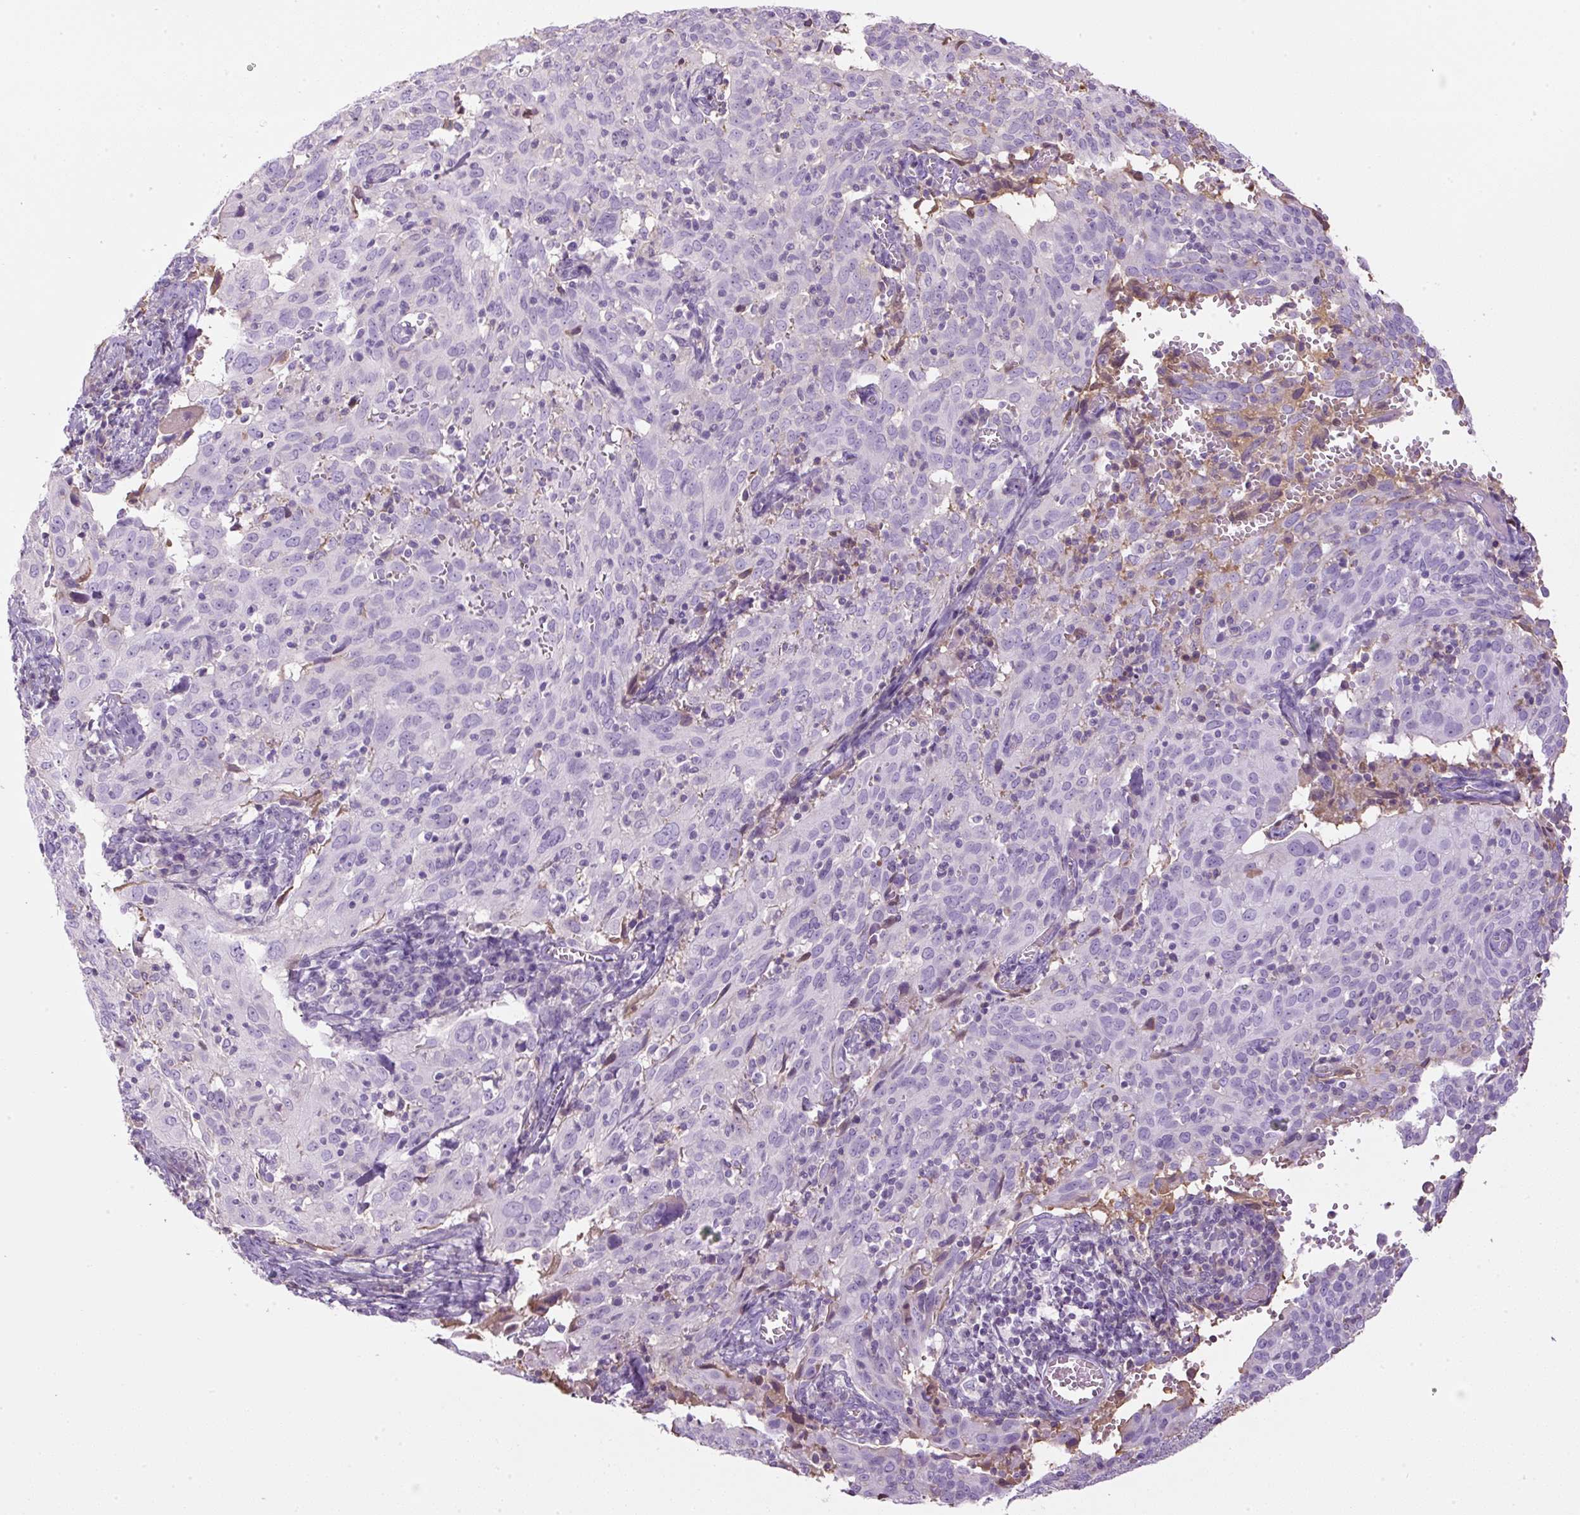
{"staining": {"intensity": "negative", "quantity": "none", "location": "none"}, "tissue": "cervical cancer", "cell_type": "Tumor cells", "image_type": "cancer", "snomed": [{"axis": "morphology", "description": "Squamous cell carcinoma, NOS"}, {"axis": "topography", "description": "Cervix"}], "caption": "Human cervical cancer (squamous cell carcinoma) stained for a protein using IHC demonstrates no expression in tumor cells.", "gene": "APOA1", "patient": {"sex": "female", "age": 31}}